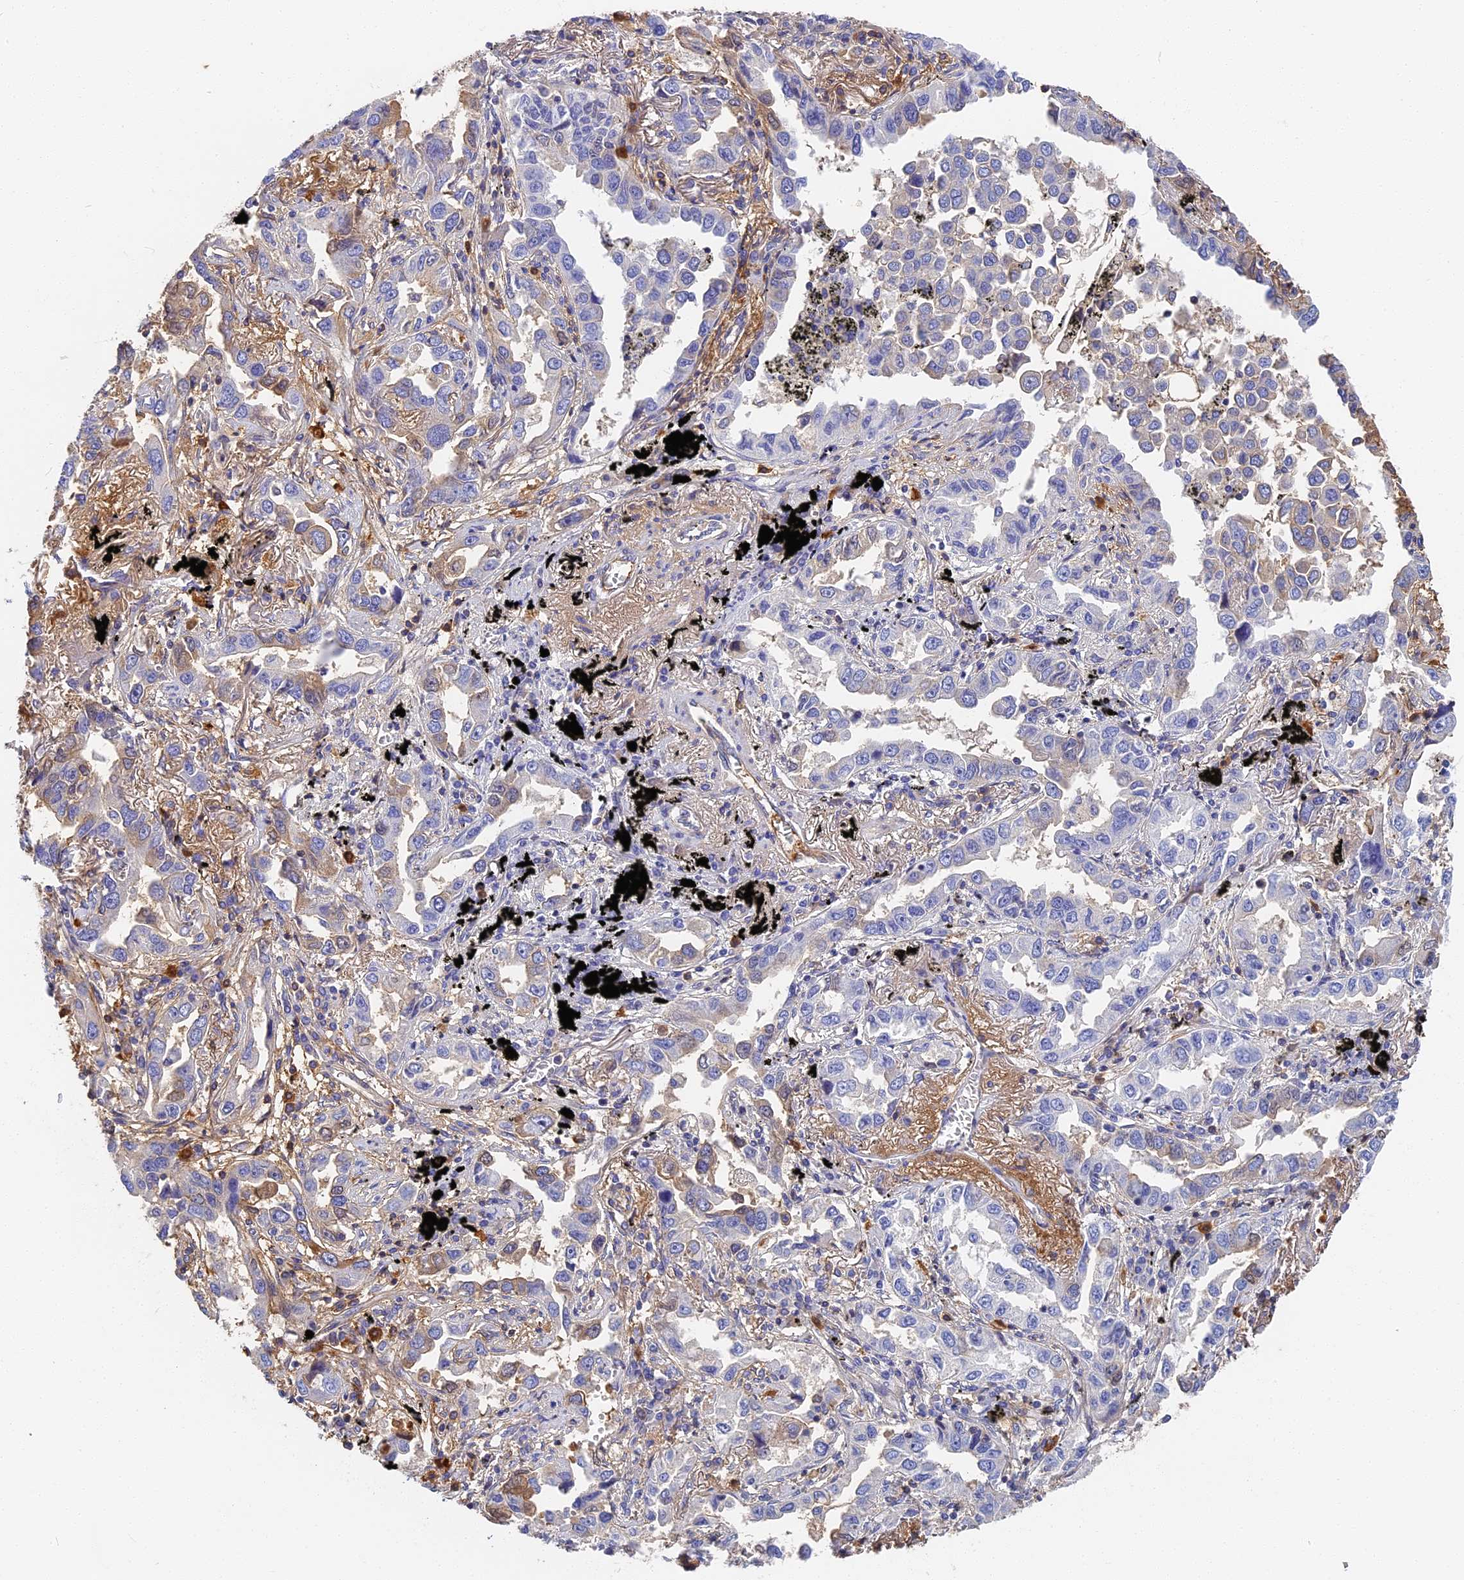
{"staining": {"intensity": "negative", "quantity": "none", "location": "none"}, "tissue": "lung cancer", "cell_type": "Tumor cells", "image_type": "cancer", "snomed": [{"axis": "morphology", "description": "Adenocarcinoma, NOS"}, {"axis": "topography", "description": "Lung"}], "caption": "Lung adenocarcinoma was stained to show a protein in brown. There is no significant positivity in tumor cells.", "gene": "ITIH1", "patient": {"sex": "male", "age": 67}}